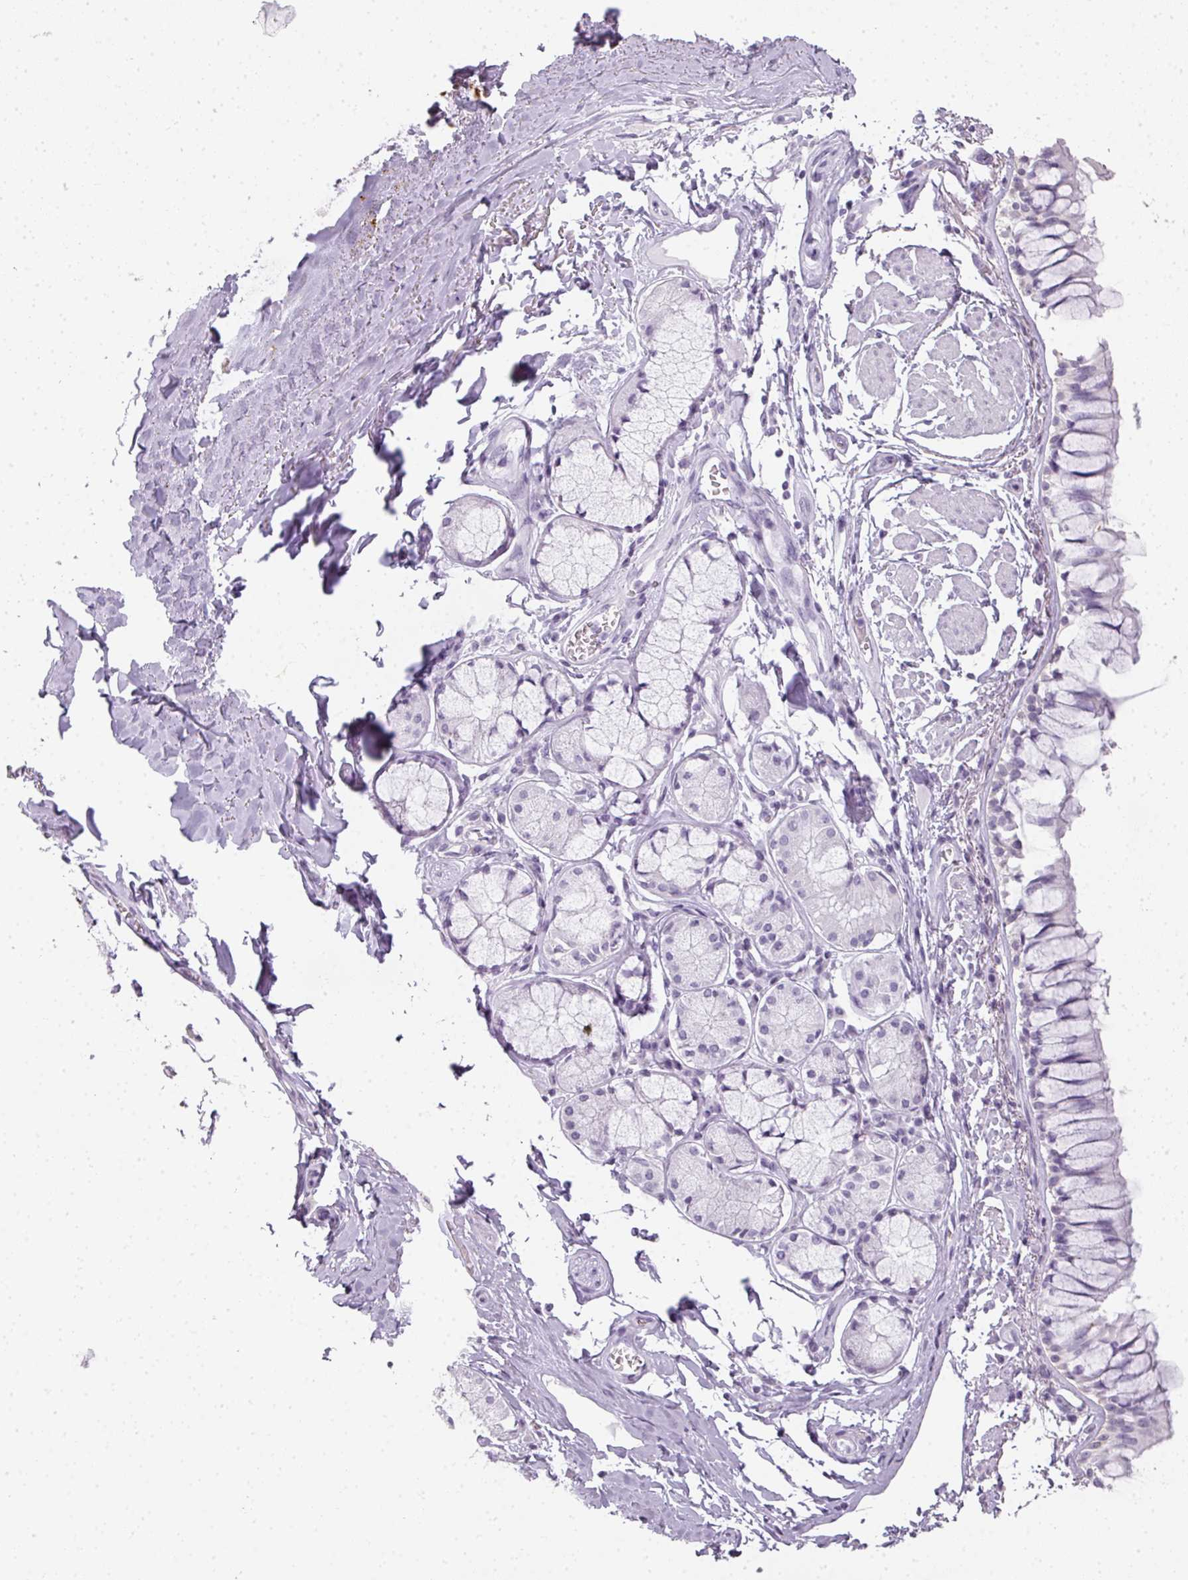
{"staining": {"intensity": "negative", "quantity": "none", "location": "none"}, "tissue": "bronchus", "cell_type": "Respiratory epithelial cells", "image_type": "normal", "snomed": [{"axis": "morphology", "description": "Normal tissue, NOS"}, {"axis": "topography", "description": "Bronchus"}], "caption": "DAB immunohistochemical staining of benign bronchus reveals no significant positivity in respiratory epithelial cells. (DAB immunohistochemistry, high magnification).", "gene": "RBMY1A1", "patient": {"sex": "male", "age": 70}}